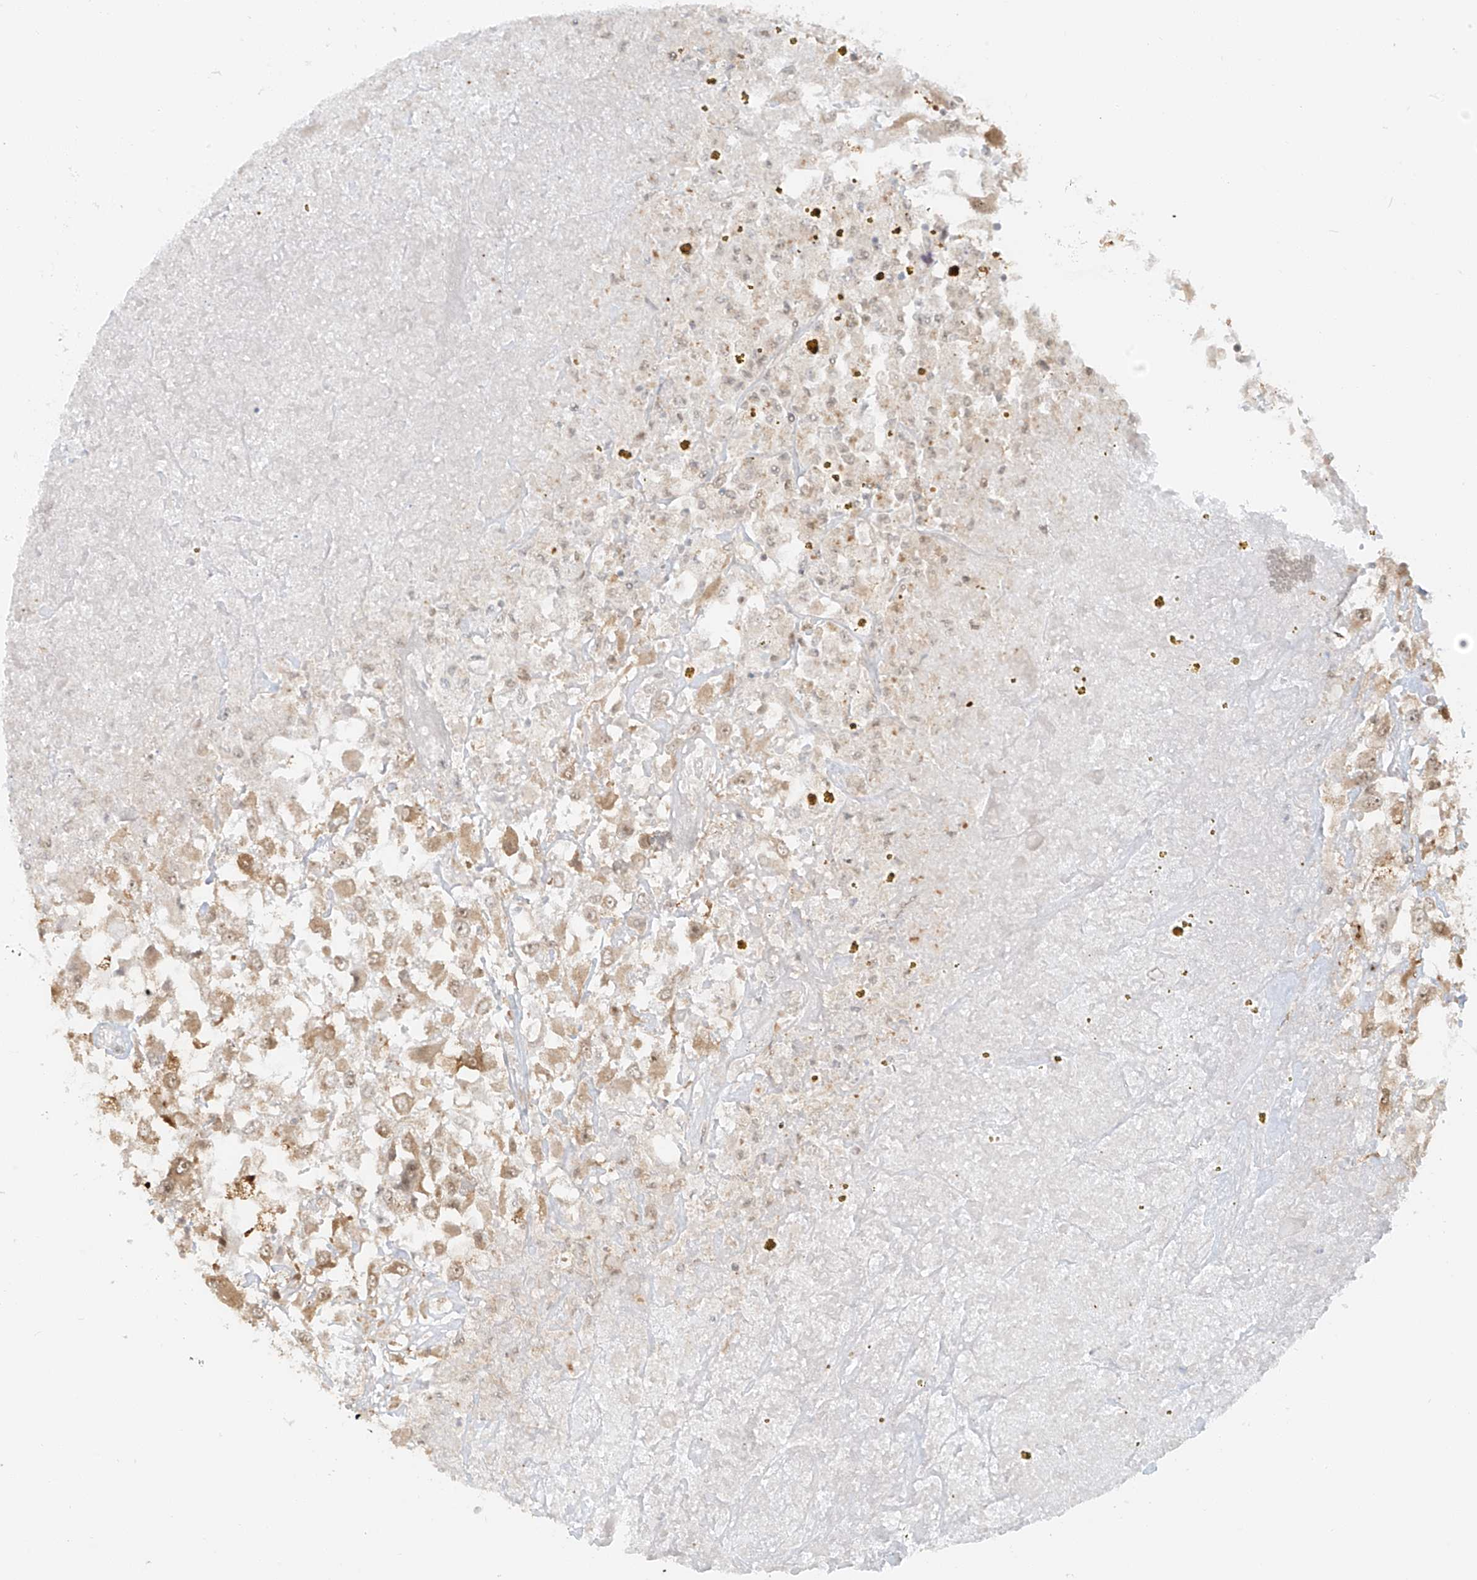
{"staining": {"intensity": "moderate", "quantity": ">75%", "location": "cytoplasmic/membranous"}, "tissue": "renal cancer", "cell_type": "Tumor cells", "image_type": "cancer", "snomed": [{"axis": "morphology", "description": "Adenocarcinoma, NOS"}, {"axis": "topography", "description": "Kidney"}], "caption": "Immunohistochemistry image of human adenocarcinoma (renal) stained for a protein (brown), which demonstrates medium levels of moderate cytoplasmic/membranous staining in about >75% of tumor cells.", "gene": "MIPEP", "patient": {"sex": "female", "age": 52}}